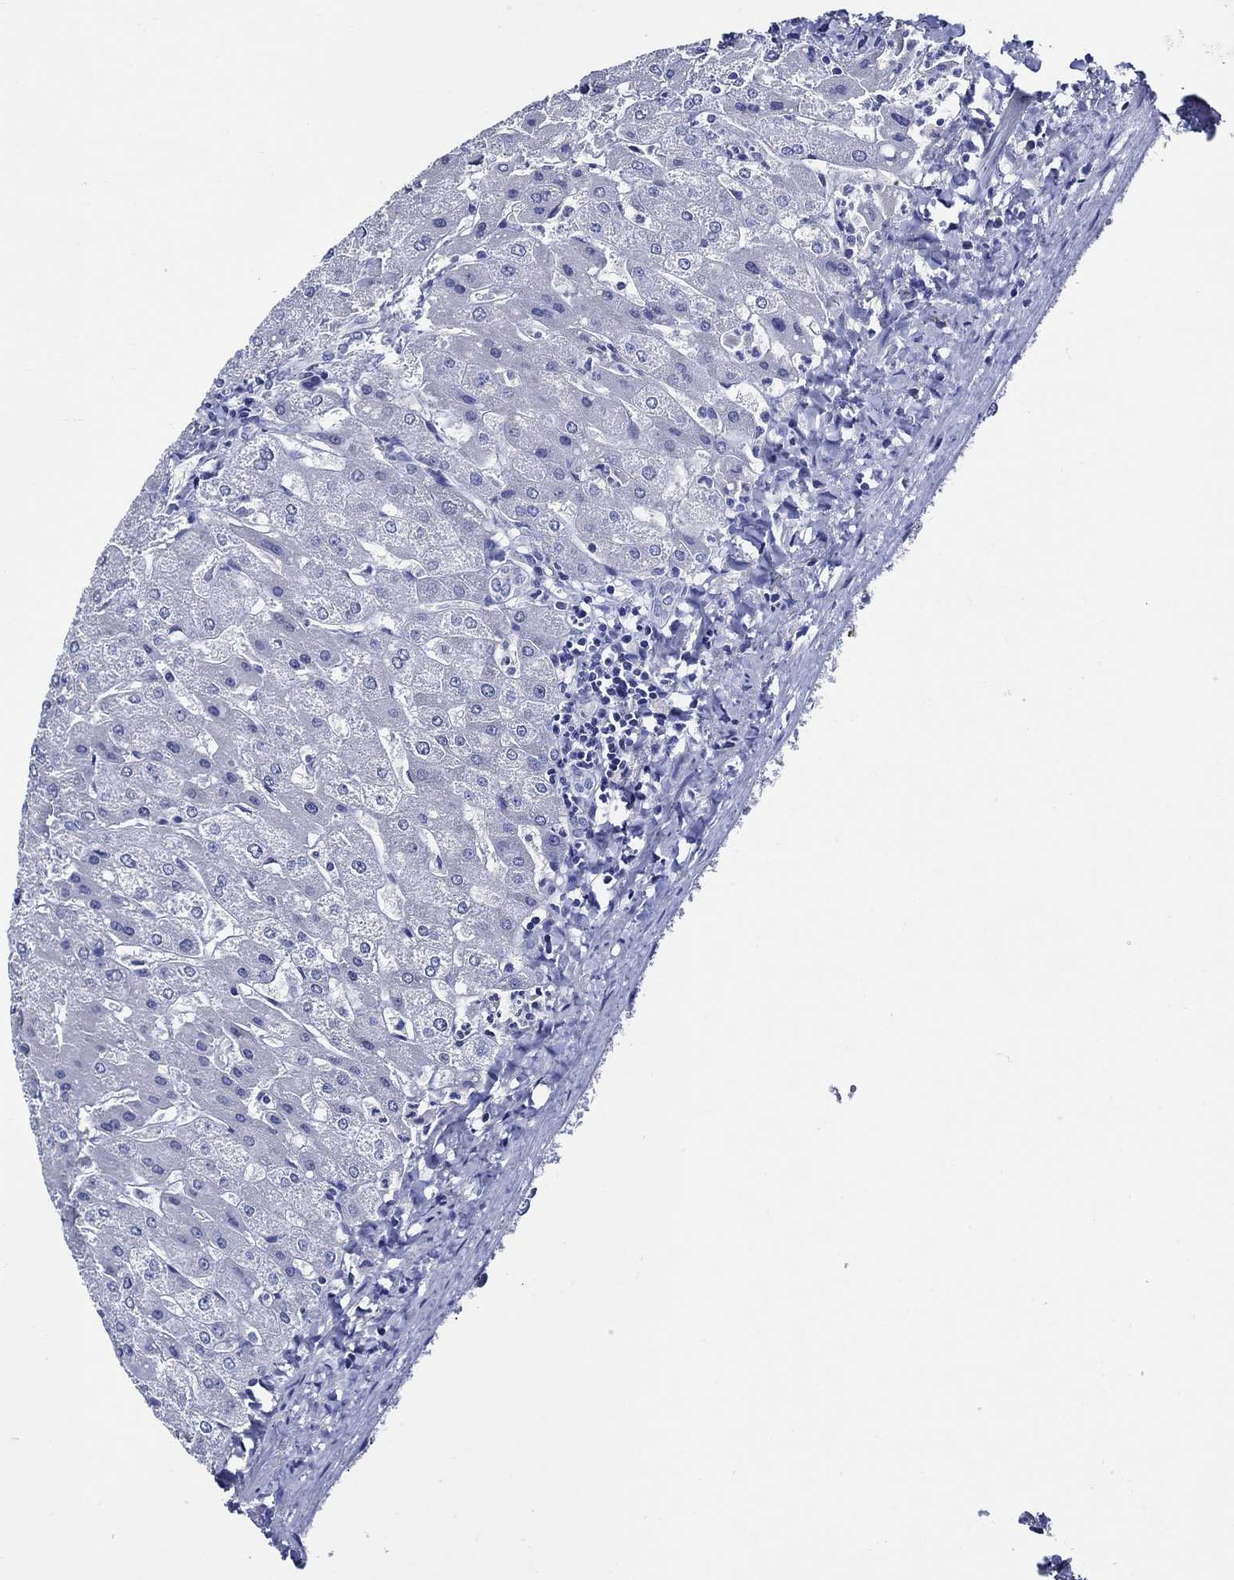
{"staining": {"intensity": "negative", "quantity": "none", "location": "none"}, "tissue": "liver", "cell_type": "Cholangiocytes", "image_type": "normal", "snomed": [{"axis": "morphology", "description": "Normal tissue, NOS"}, {"axis": "topography", "description": "Liver"}], "caption": "This is an IHC micrograph of normal human liver. There is no staining in cholangiocytes.", "gene": "SKOR1", "patient": {"sex": "male", "age": 67}}